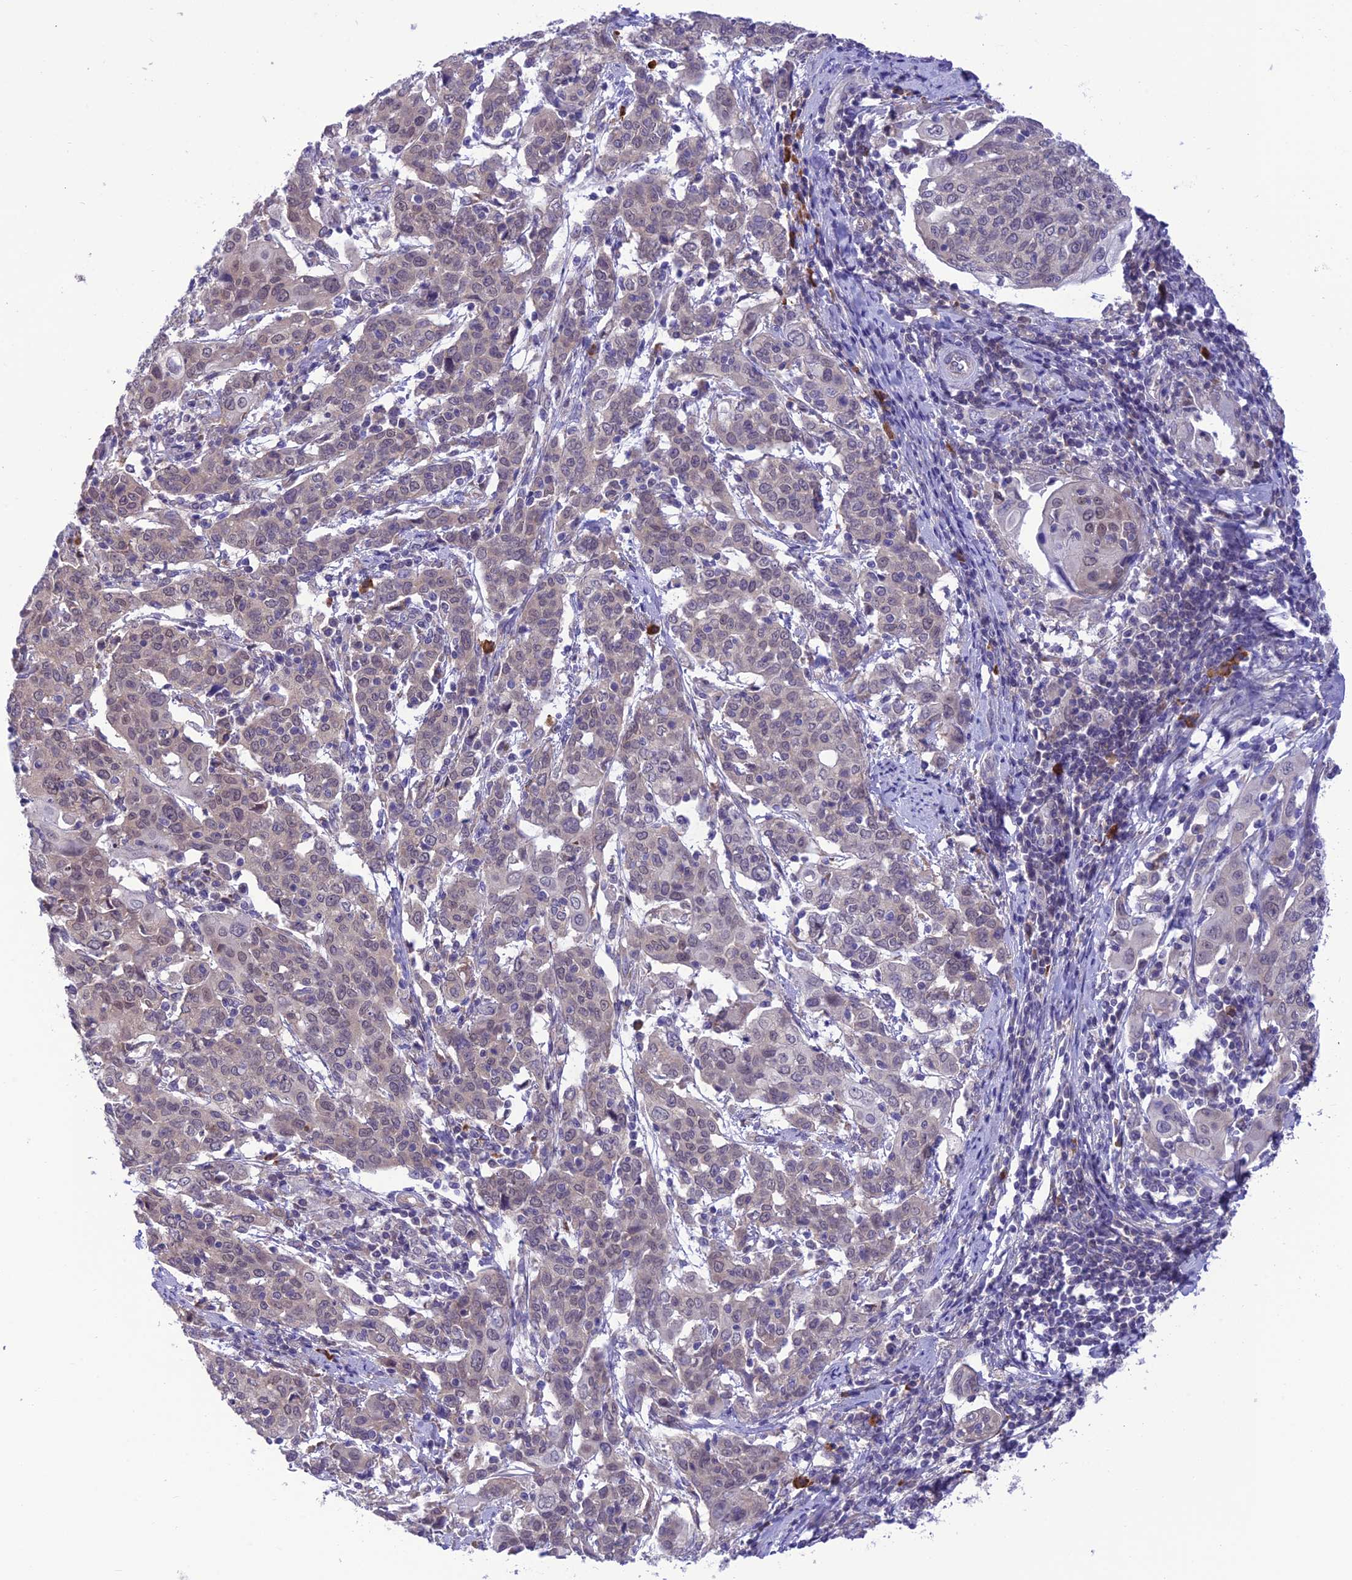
{"staining": {"intensity": "weak", "quantity": "25%-75%", "location": "nuclear"}, "tissue": "cervical cancer", "cell_type": "Tumor cells", "image_type": "cancer", "snomed": [{"axis": "morphology", "description": "Squamous cell carcinoma, NOS"}, {"axis": "topography", "description": "Cervix"}], "caption": "Cervical squamous cell carcinoma stained with immunohistochemistry demonstrates weak nuclear staining in about 25%-75% of tumor cells.", "gene": "RNF126", "patient": {"sex": "female", "age": 67}}